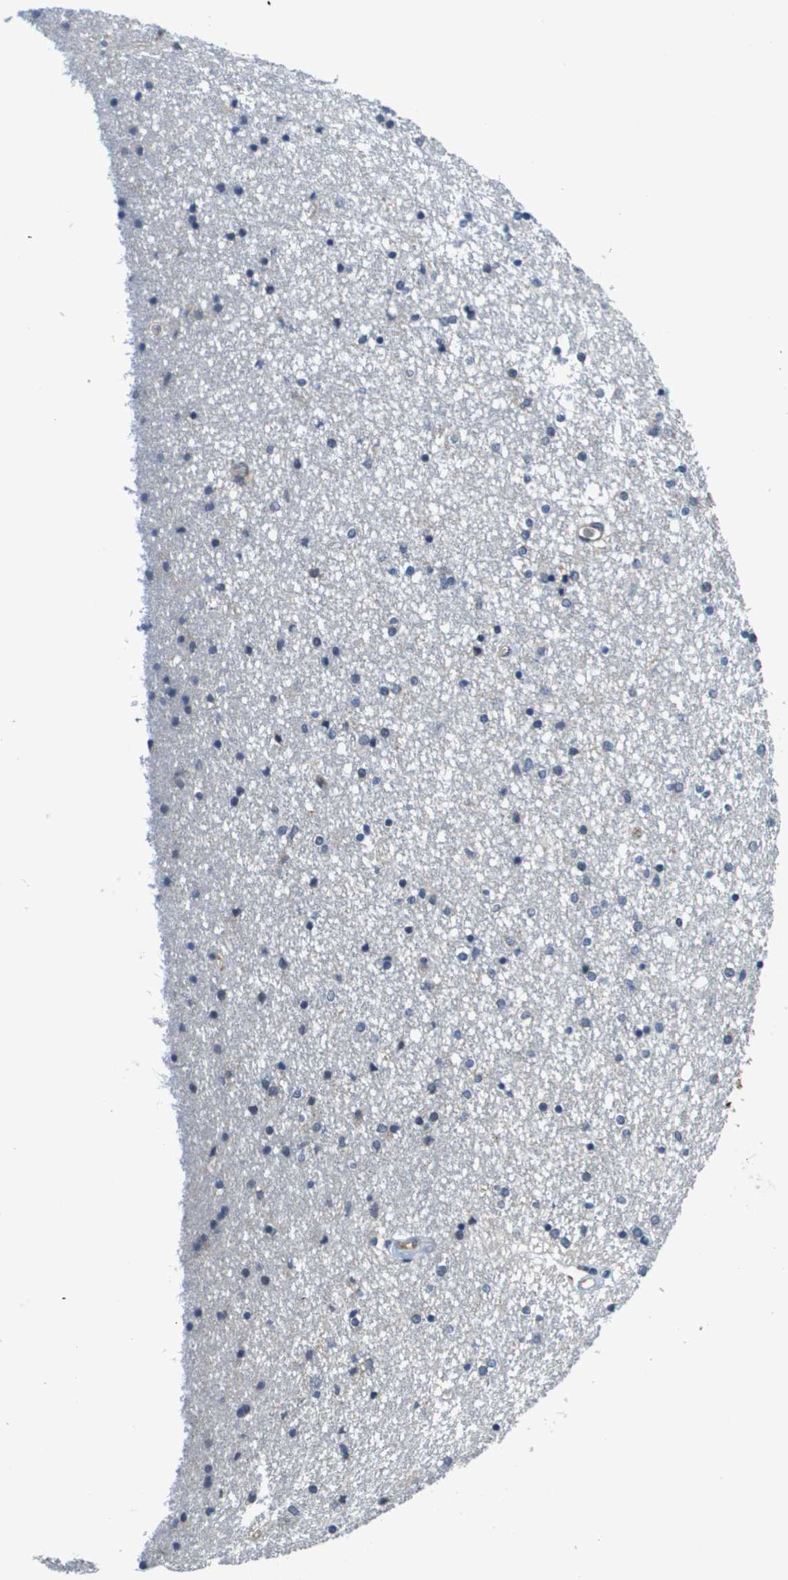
{"staining": {"intensity": "negative", "quantity": "none", "location": "none"}, "tissue": "caudate", "cell_type": "Glial cells", "image_type": "normal", "snomed": [{"axis": "morphology", "description": "Normal tissue, NOS"}, {"axis": "topography", "description": "Lateral ventricle wall"}], "caption": "Immunohistochemistry photomicrograph of unremarkable human caudate stained for a protein (brown), which displays no positivity in glial cells.", "gene": "SLC16A3", "patient": {"sex": "female", "age": 54}}